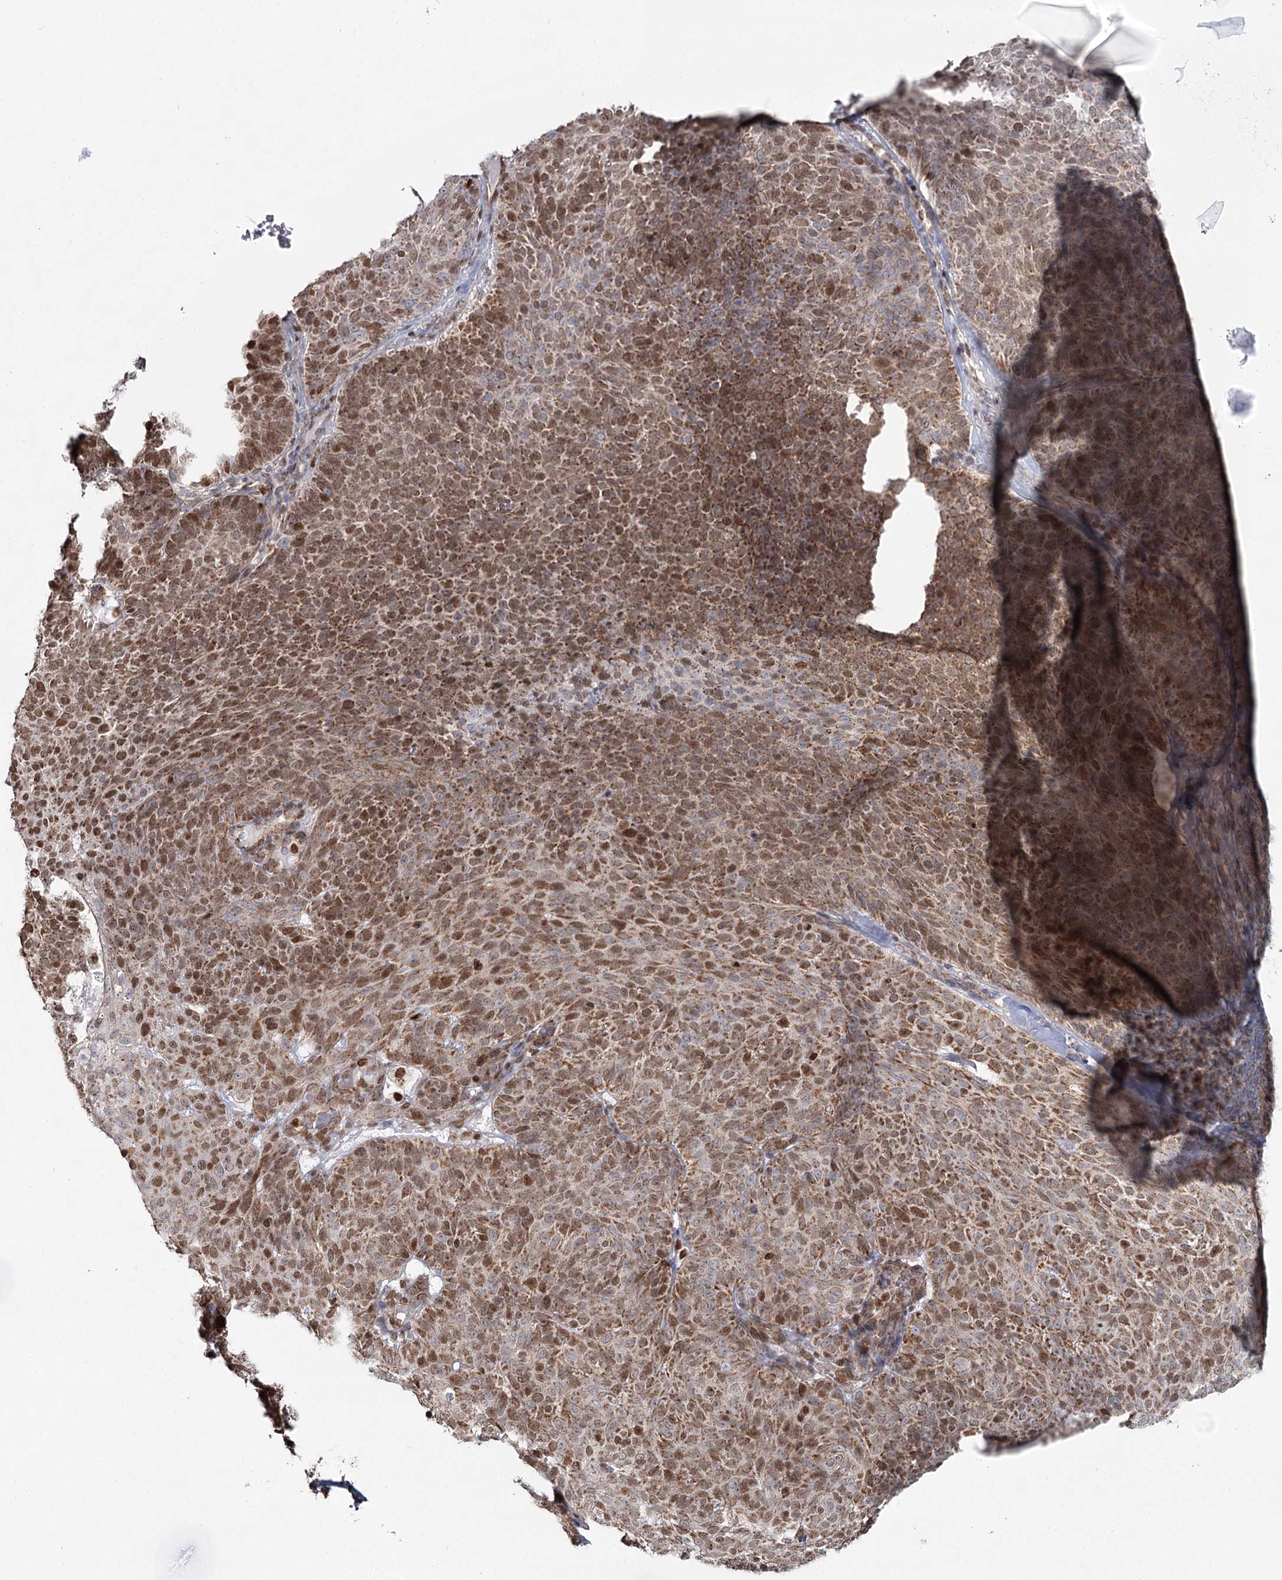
{"staining": {"intensity": "moderate", "quantity": ">75%", "location": "cytoplasmic/membranous,nuclear"}, "tissue": "skin cancer", "cell_type": "Tumor cells", "image_type": "cancer", "snomed": [{"axis": "morphology", "description": "Basal cell carcinoma"}, {"axis": "topography", "description": "Skin"}], "caption": "Basal cell carcinoma (skin) stained with DAB immunohistochemistry reveals medium levels of moderate cytoplasmic/membranous and nuclear staining in approximately >75% of tumor cells.", "gene": "PDHX", "patient": {"sex": "male", "age": 85}}